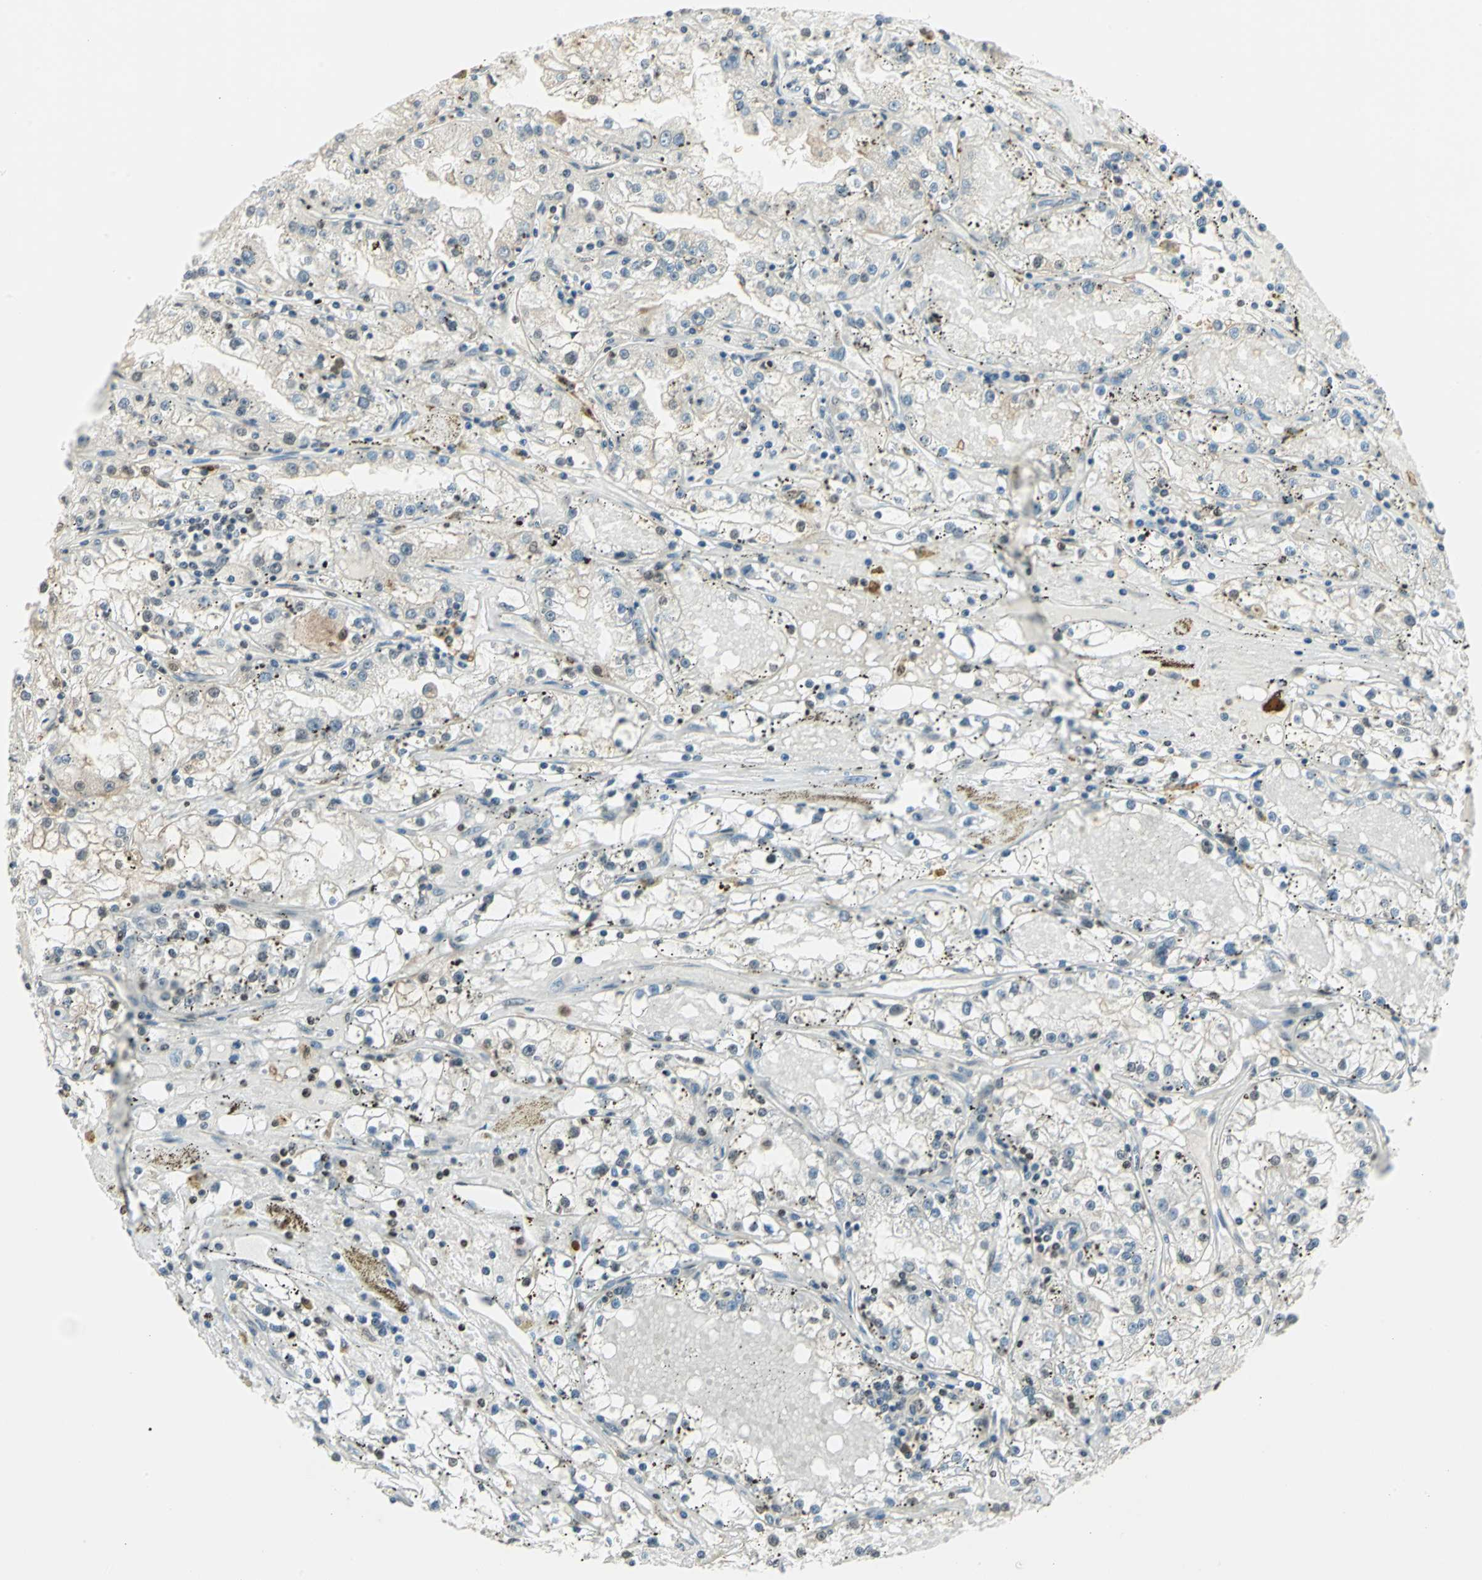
{"staining": {"intensity": "negative", "quantity": "none", "location": "none"}, "tissue": "renal cancer", "cell_type": "Tumor cells", "image_type": "cancer", "snomed": [{"axis": "morphology", "description": "Adenocarcinoma, NOS"}, {"axis": "topography", "description": "Kidney"}], "caption": "Immunohistochemistry micrograph of neoplastic tissue: human renal cancer stained with DAB exhibits no significant protein positivity in tumor cells.", "gene": "LGALS3", "patient": {"sex": "male", "age": 56}}